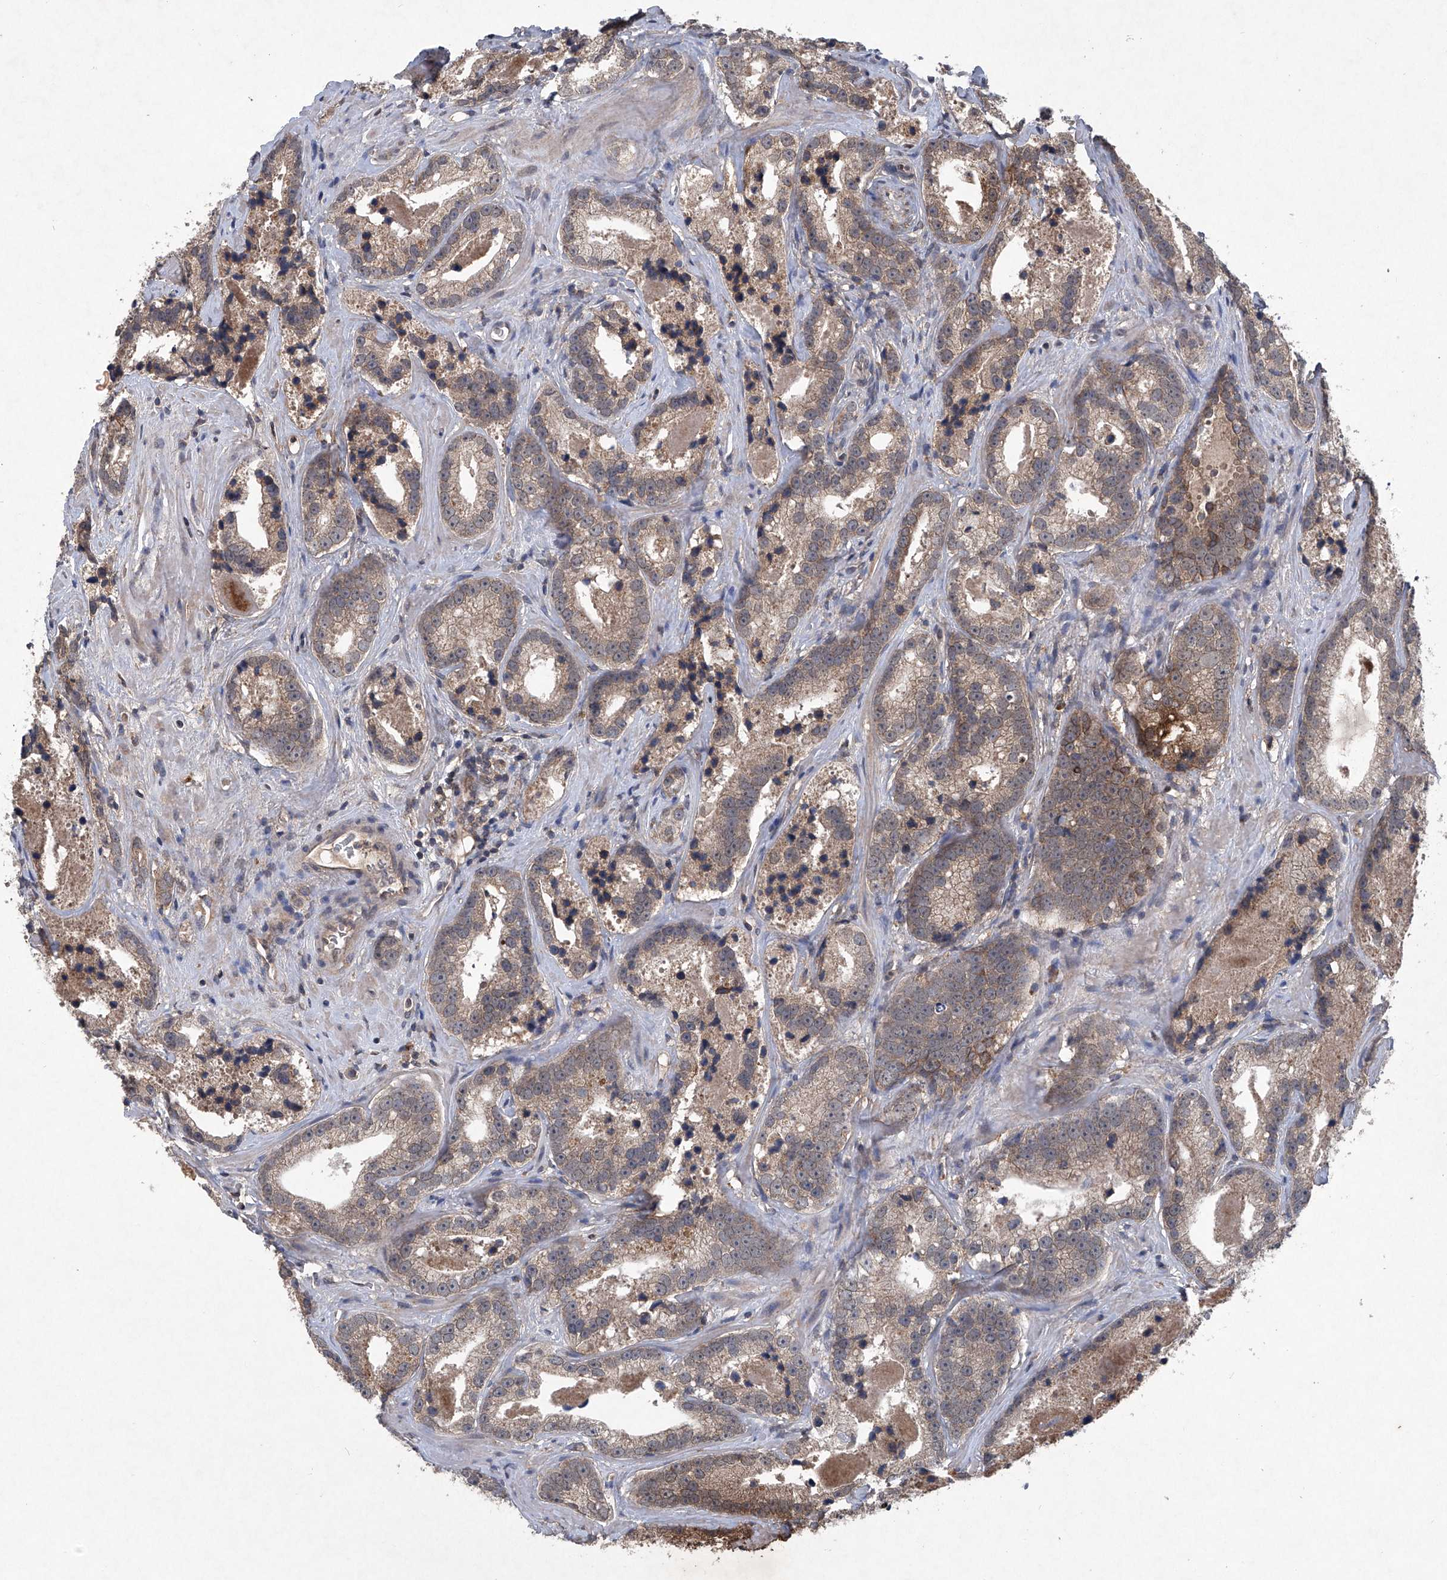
{"staining": {"intensity": "weak", "quantity": ">75%", "location": "cytoplasmic/membranous"}, "tissue": "prostate cancer", "cell_type": "Tumor cells", "image_type": "cancer", "snomed": [{"axis": "morphology", "description": "Adenocarcinoma, High grade"}, {"axis": "topography", "description": "Prostate"}], "caption": "Adenocarcinoma (high-grade) (prostate) was stained to show a protein in brown. There is low levels of weak cytoplasmic/membranous positivity in approximately >75% of tumor cells.", "gene": "SUMF2", "patient": {"sex": "male", "age": 62}}